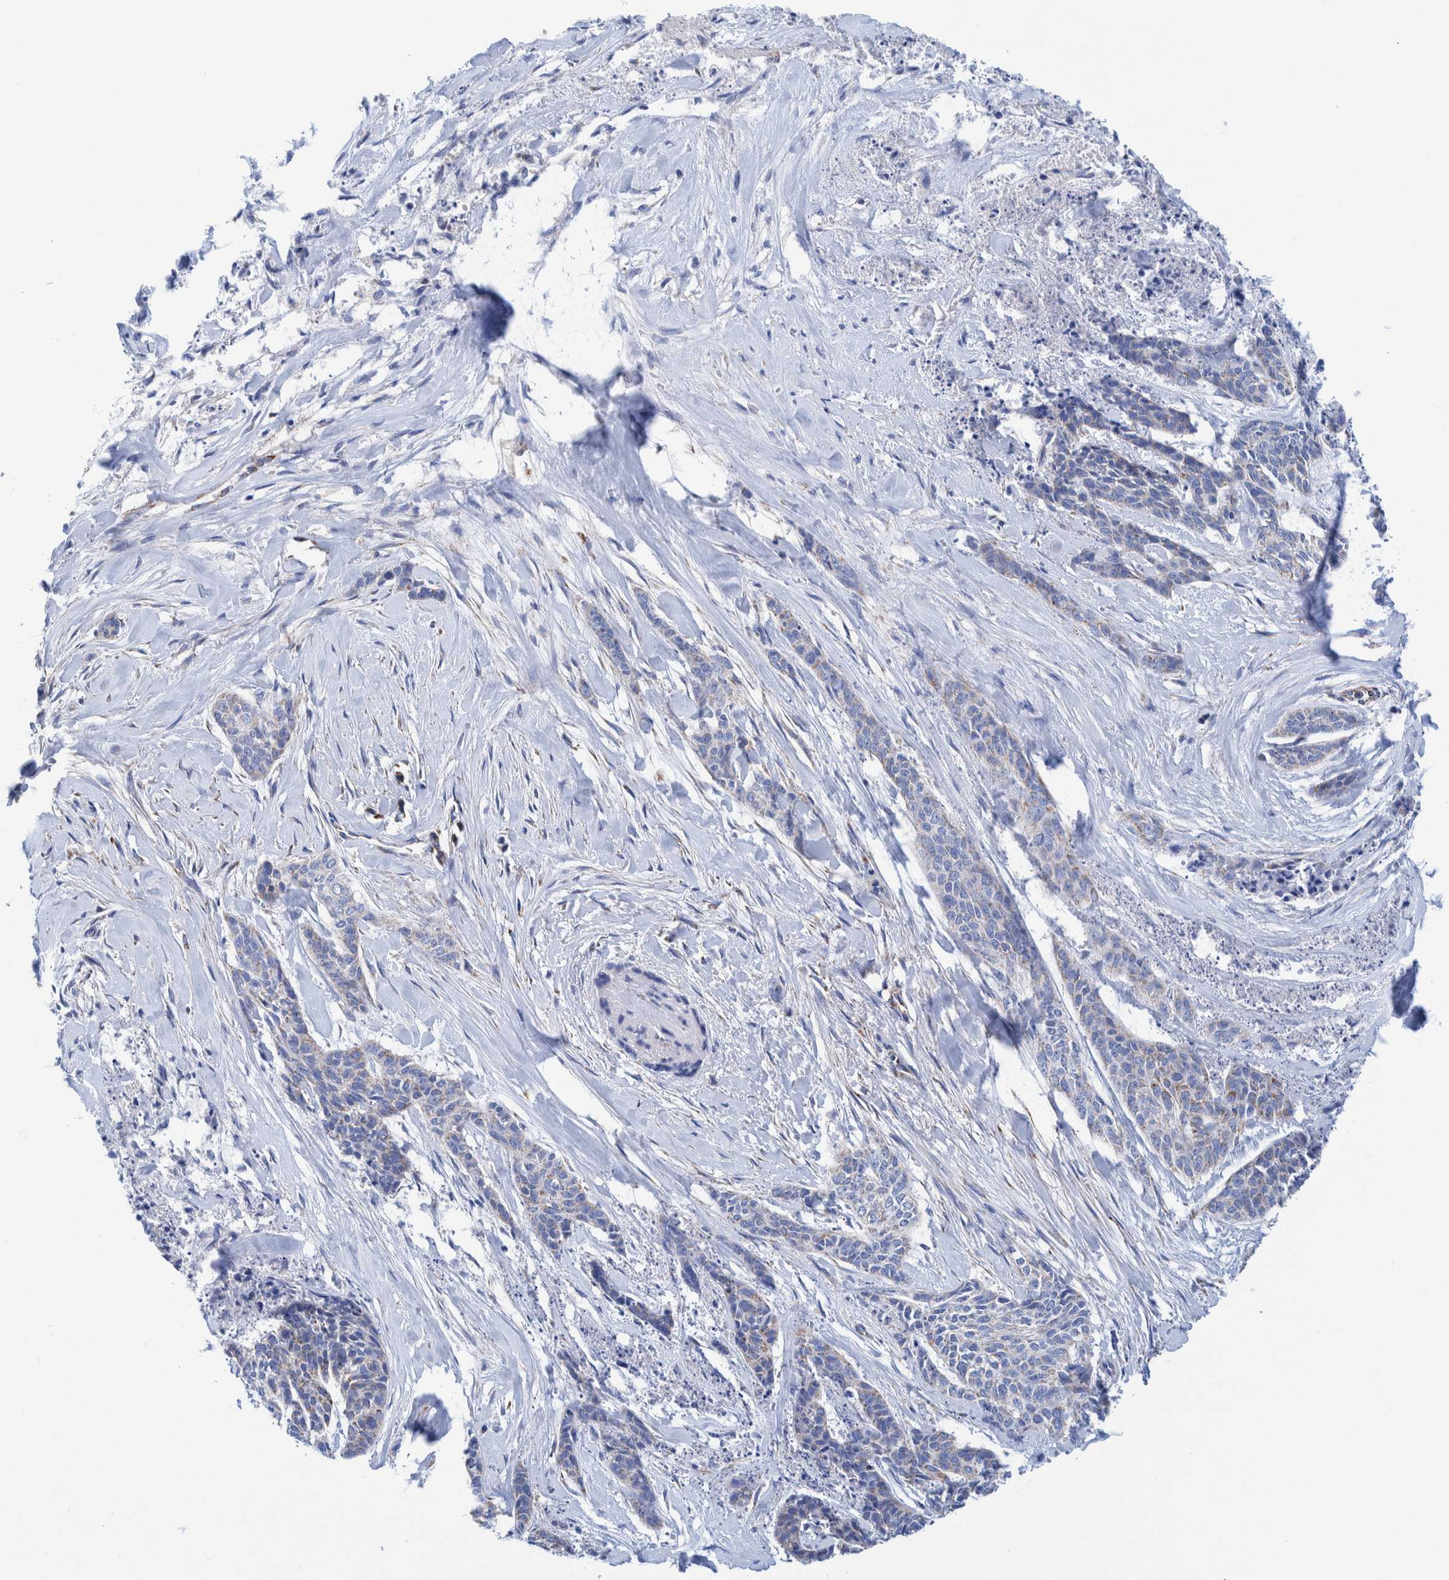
{"staining": {"intensity": "weak", "quantity": "<25%", "location": "cytoplasmic/membranous"}, "tissue": "skin cancer", "cell_type": "Tumor cells", "image_type": "cancer", "snomed": [{"axis": "morphology", "description": "Basal cell carcinoma"}, {"axis": "topography", "description": "Skin"}], "caption": "High magnification brightfield microscopy of skin basal cell carcinoma stained with DAB (3,3'-diaminobenzidine) (brown) and counterstained with hematoxylin (blue): tumor cells show no significant staining.", "gene": "DECR1", "patient": {"sex": "female", "age": 64}}